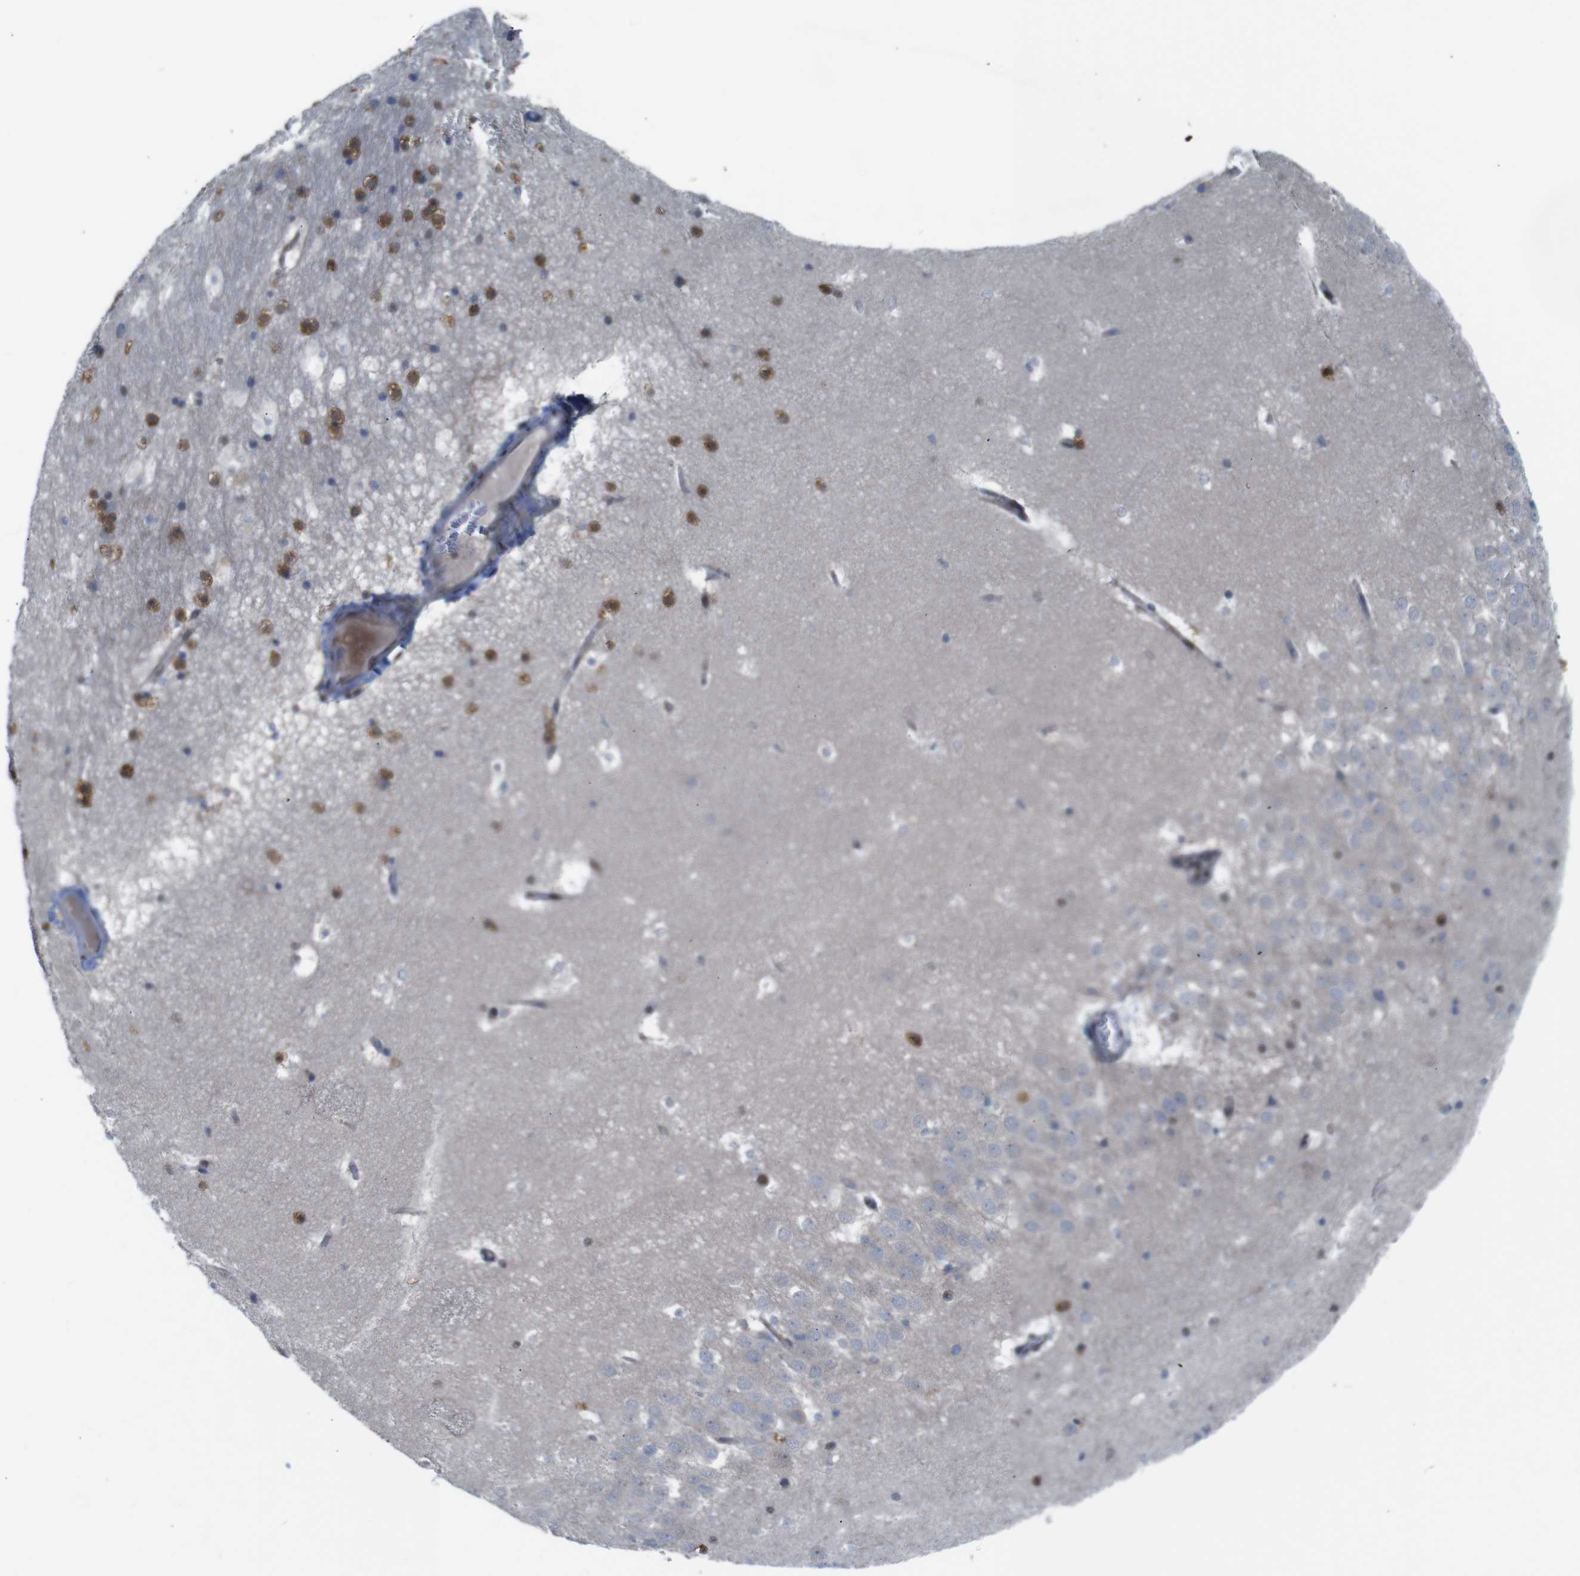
{"staining": {"intensity": "negative", "quantity": "none", "location": "none"}, "tissue": "hippocampus", "cell_type": "Glial cells", "image_type": "normal", "snomed": [{"axis": "morphology", "description": "Normal tissue, NOS"}, {"axis": "topography", "description": "Hippocampus"}], "caption": "This micrograph is of normal hippocampus stained with IHC to label a protein in brown with the nuclei are counter-stained blue. There is no staining in glial cells.", "gene": "PTPN1", "patient": {"sex": "male", "age": 45}}